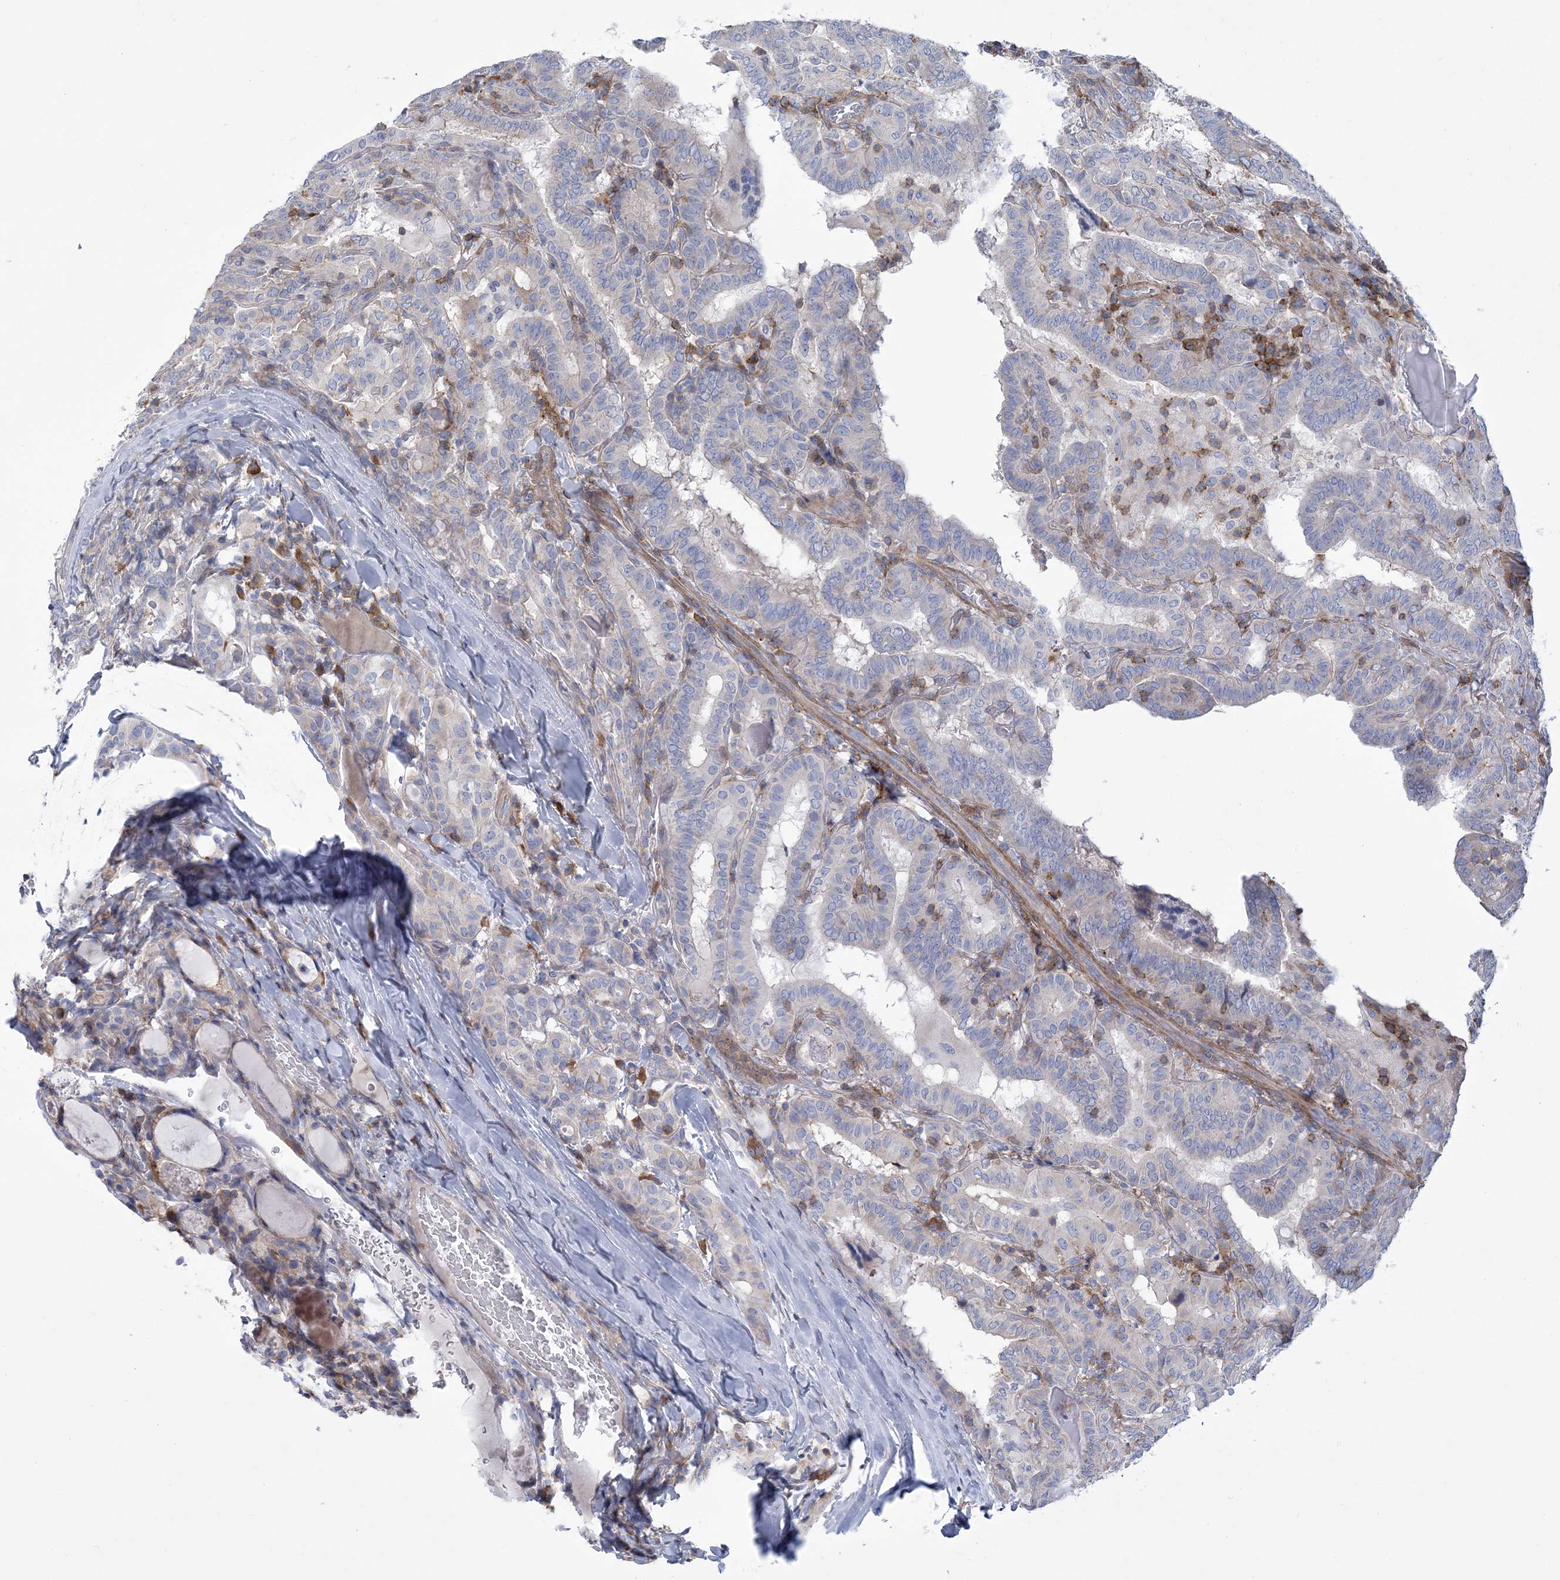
{"staining": {"intensity": "negative", "quantity": "none", "location": "none"}, "tissue": "thyroid cancer", "cell_type": "Tumor cells", "image_type": "cancer", "snomed": [{"axis": "morphology", "description": "Papillary adenocarcinoma, NOS"}, {"axis": "topography", "description": "Thyroid gland"}], "caption": "A high-resolution micrograph shows immunohistochemistry staining of thyroid papillary adenocarcinoma, which demonstrates no significant expression in tumor cells. (Brightfield microscopy of DAB (3,3'-diaminobenzidine) immunohistochemistry at high magnification).", "gene": "ARSJ", "patient": {"sex": "female", "age": 72}}